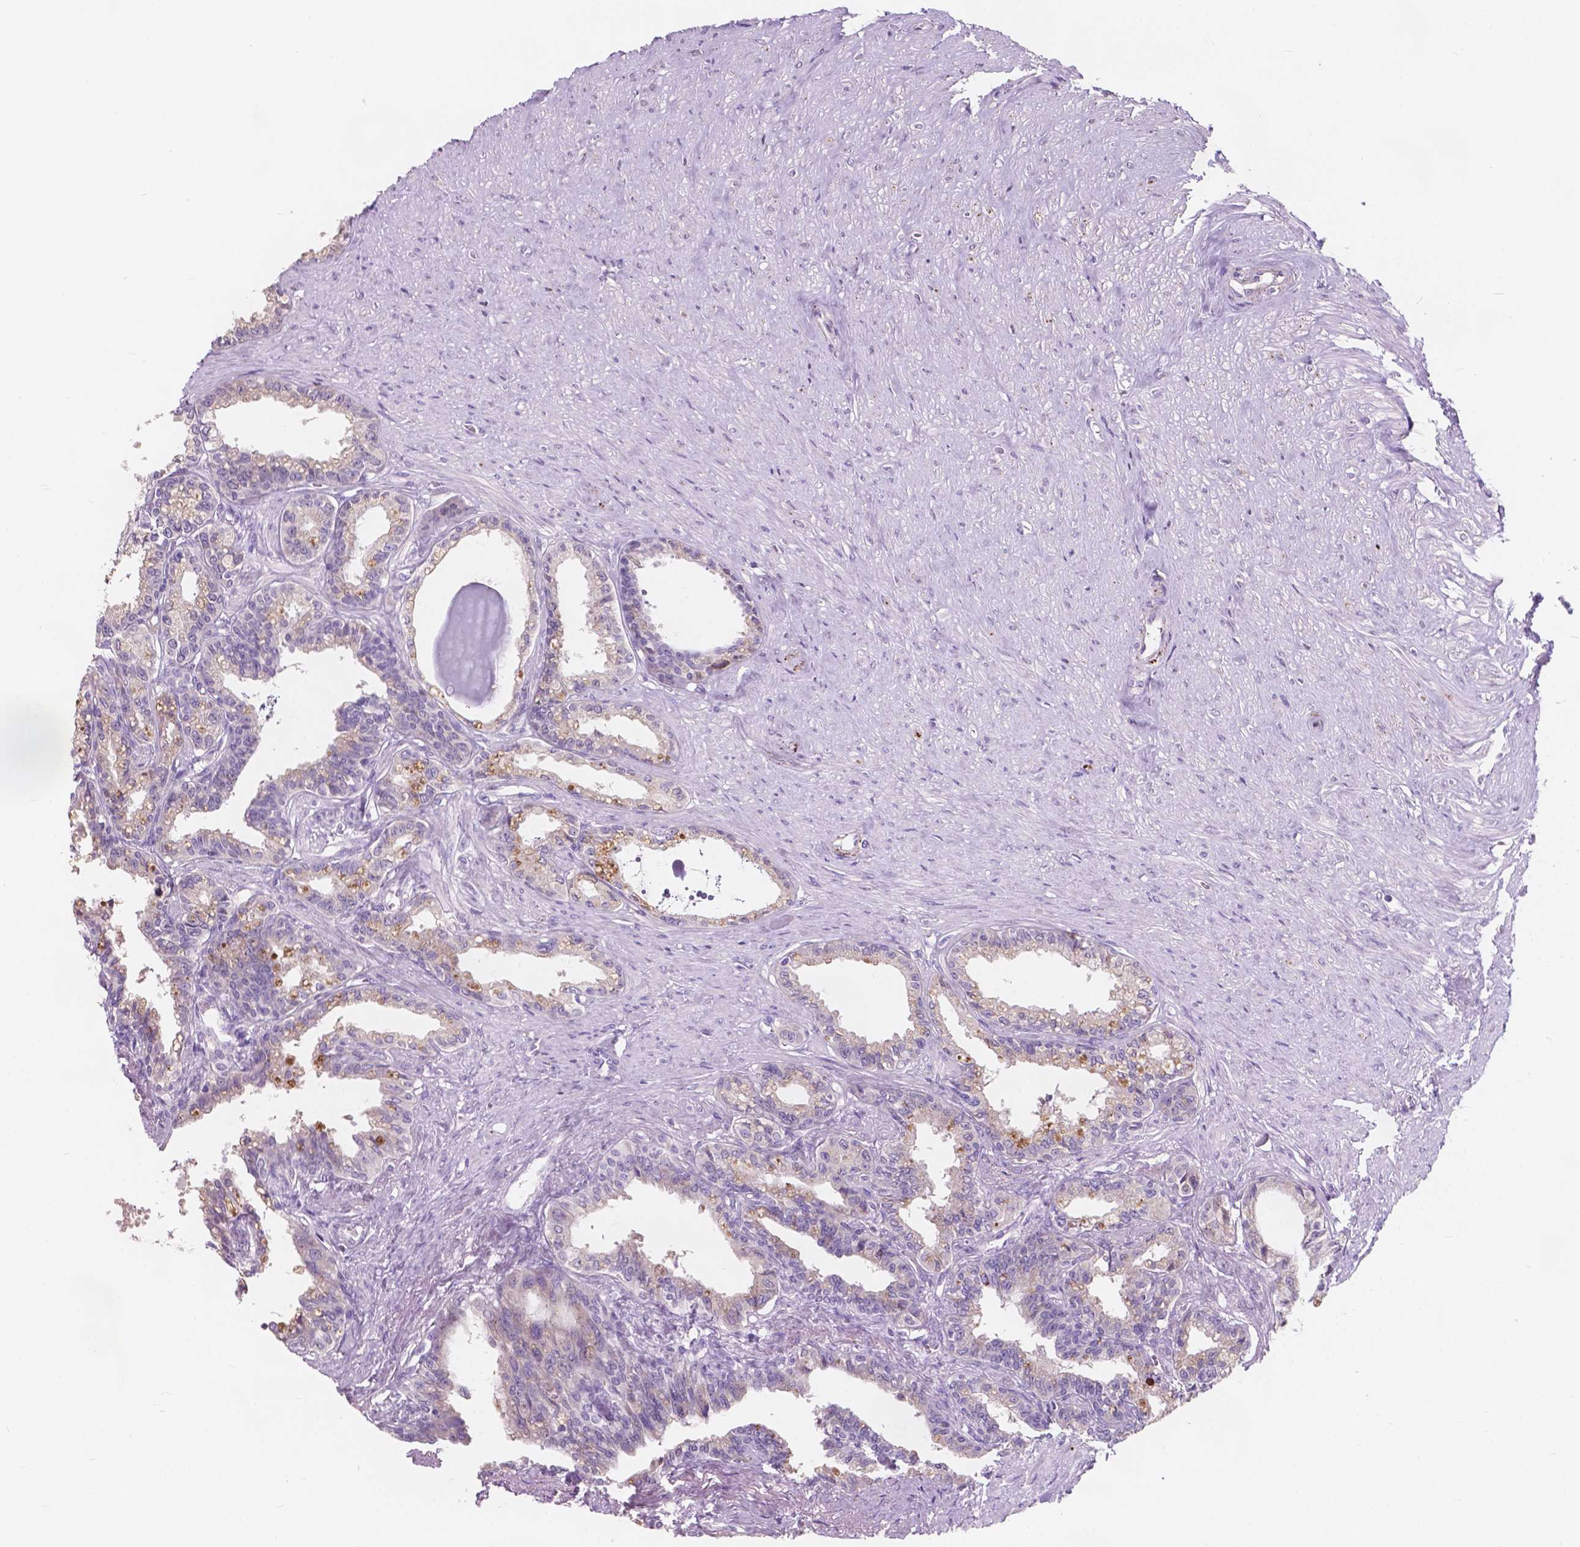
{"staining": {"intensity": "negative", "quantity": "none", "location": "none"}, "tissue": "seminal vesicle", "cell_type": "Glandular cells", "image_type": "normal", "snomed": [{"axis": "morphology", "description": "Normal tissue, NOS"}, {"axis": "morphology", "description": "Urothelial carcinoma, NOS"}, {"axis": "topography", "description": "Urinary bladder"}, {"axis": "topography", "description": "Seminal veicle"}], "caption": "IHC image of normal seminal vesicle: seminal vesicle stained with DAB demonstrates no significant protein positivity in glandular cells. (Immunohistochemistry, brightfield microscopy, high magnification).", "gene": "IREB2", "patient": {"sex": "male", "age": 76}}